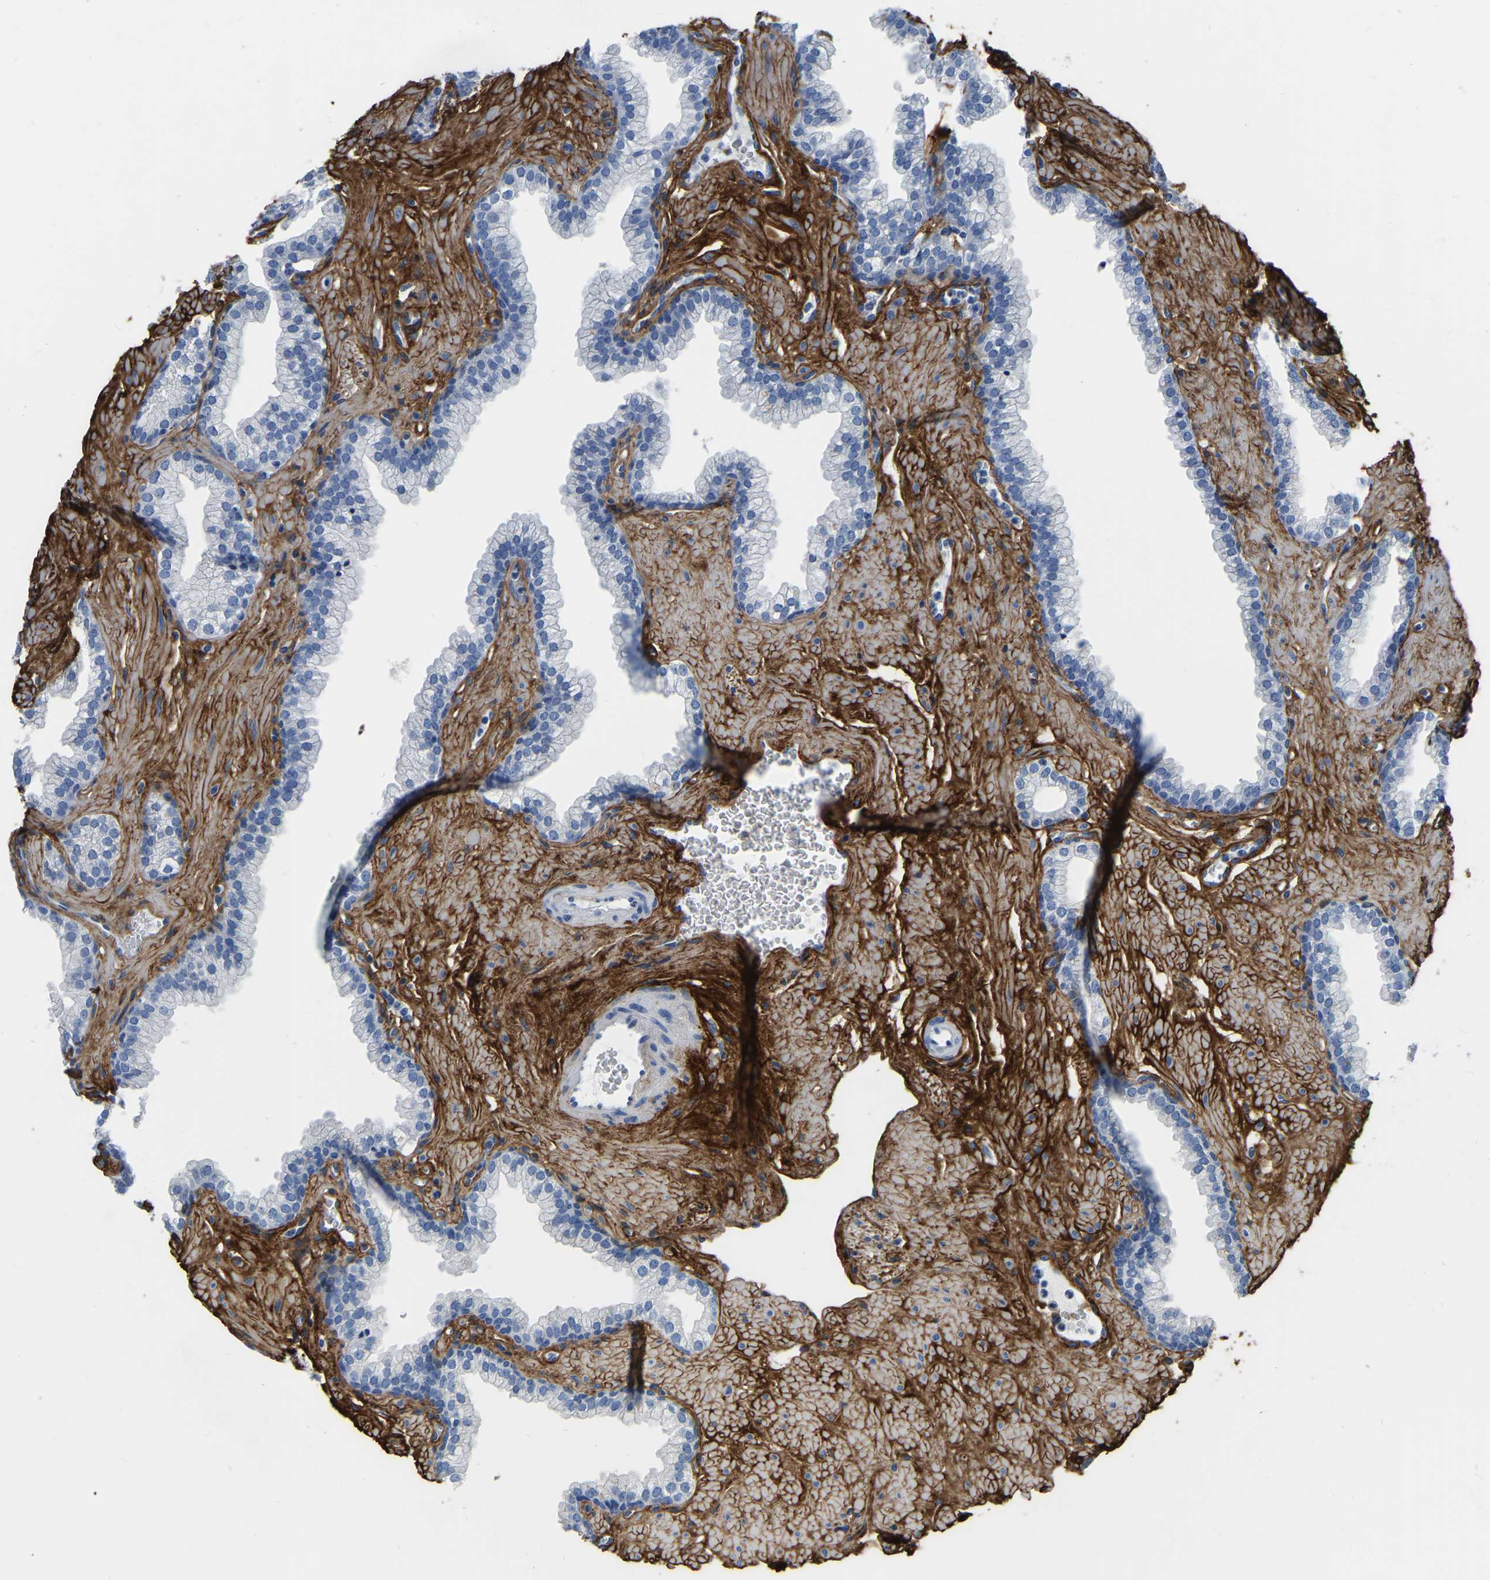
{"staining": {"intensity": "negative", "quantity": "none", "location": "none"}, "tissue": "prostate", "cell_type": "Glandular cells", "image_type": "normal", "snomed": [{"axis": "morphology", "description": "Normal tissue, NOS"}, {"axis": "morphology", "description": "Urothelial carcinoma, Low grade"}, {"axis": "topography", "description": "Urinary bladder"}, {"axis": "topography", "description": "Prostate"}], "caption": "The histopathology image shows no staining of glandular cells in benign prostate.", "gene": "COL6A1", "patient": {"sex": "male", "age": 60}}